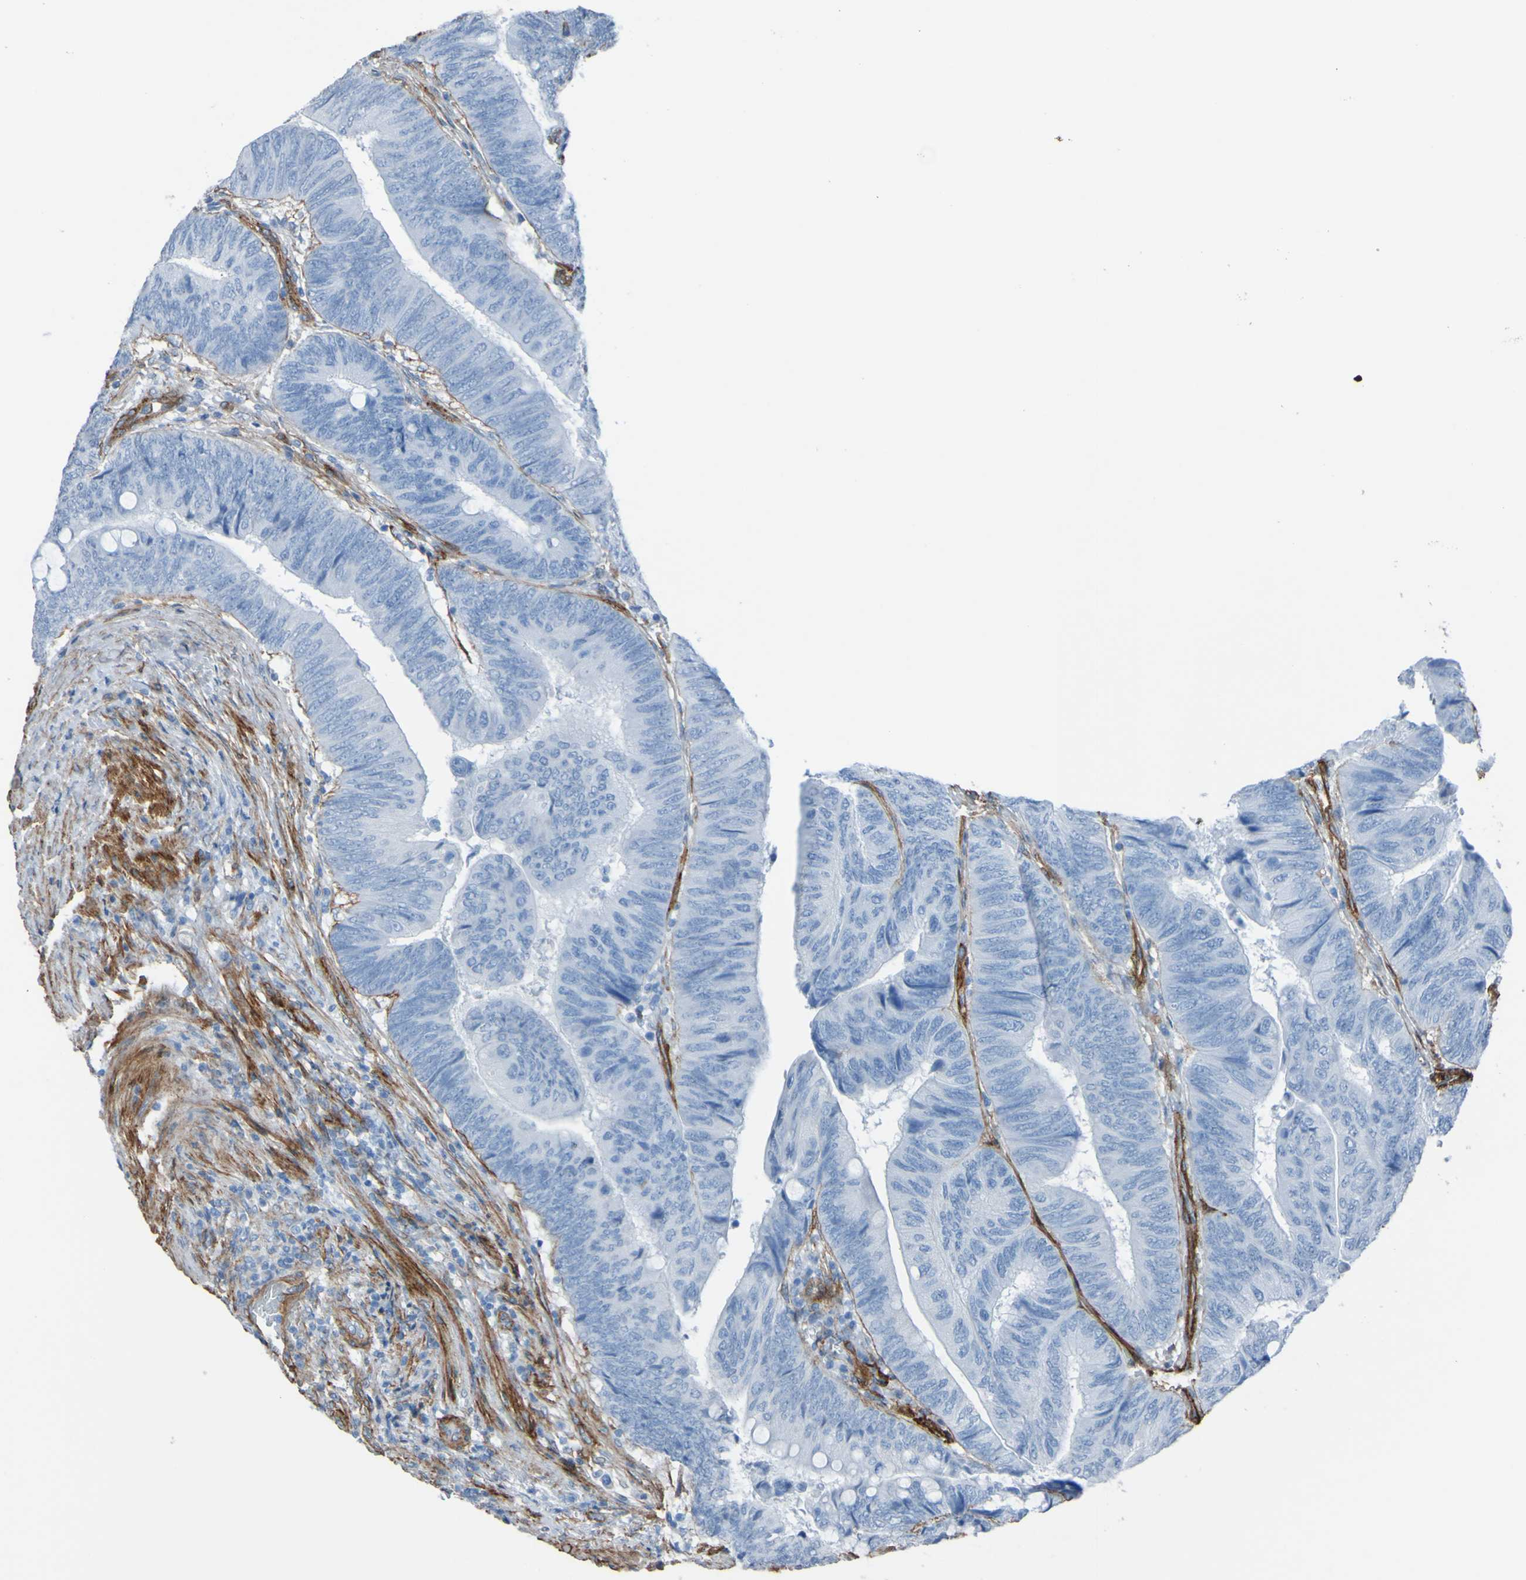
{"staining": {"intensity": "negative", "quantity": "none", "location": "none"}, "tissue": "colorectal cancer", "cell_type": "Tumor cells", "image_type": "cancer", "snomed": [{"axis": "morphology", "description": "Normal tissue, NOS"}, {"axis": "morphology", "description": "Adenocarcinoma, NOS"}, {"axis": "topography", "description": "Rectum"}, {"axis": "topography", "description": "Peripheral nerve tissue"}], "caption": "Immunohistochemistry histopathology image of neoplastic tissue: human colorectal cancer (adenocarcinoma) stained with DAB (3,3'-diaminobenzidine) displays no significant protein staining in tumor cells.", "gene": "COL4A2", "patient": {"sex": "male", "age": 92}}